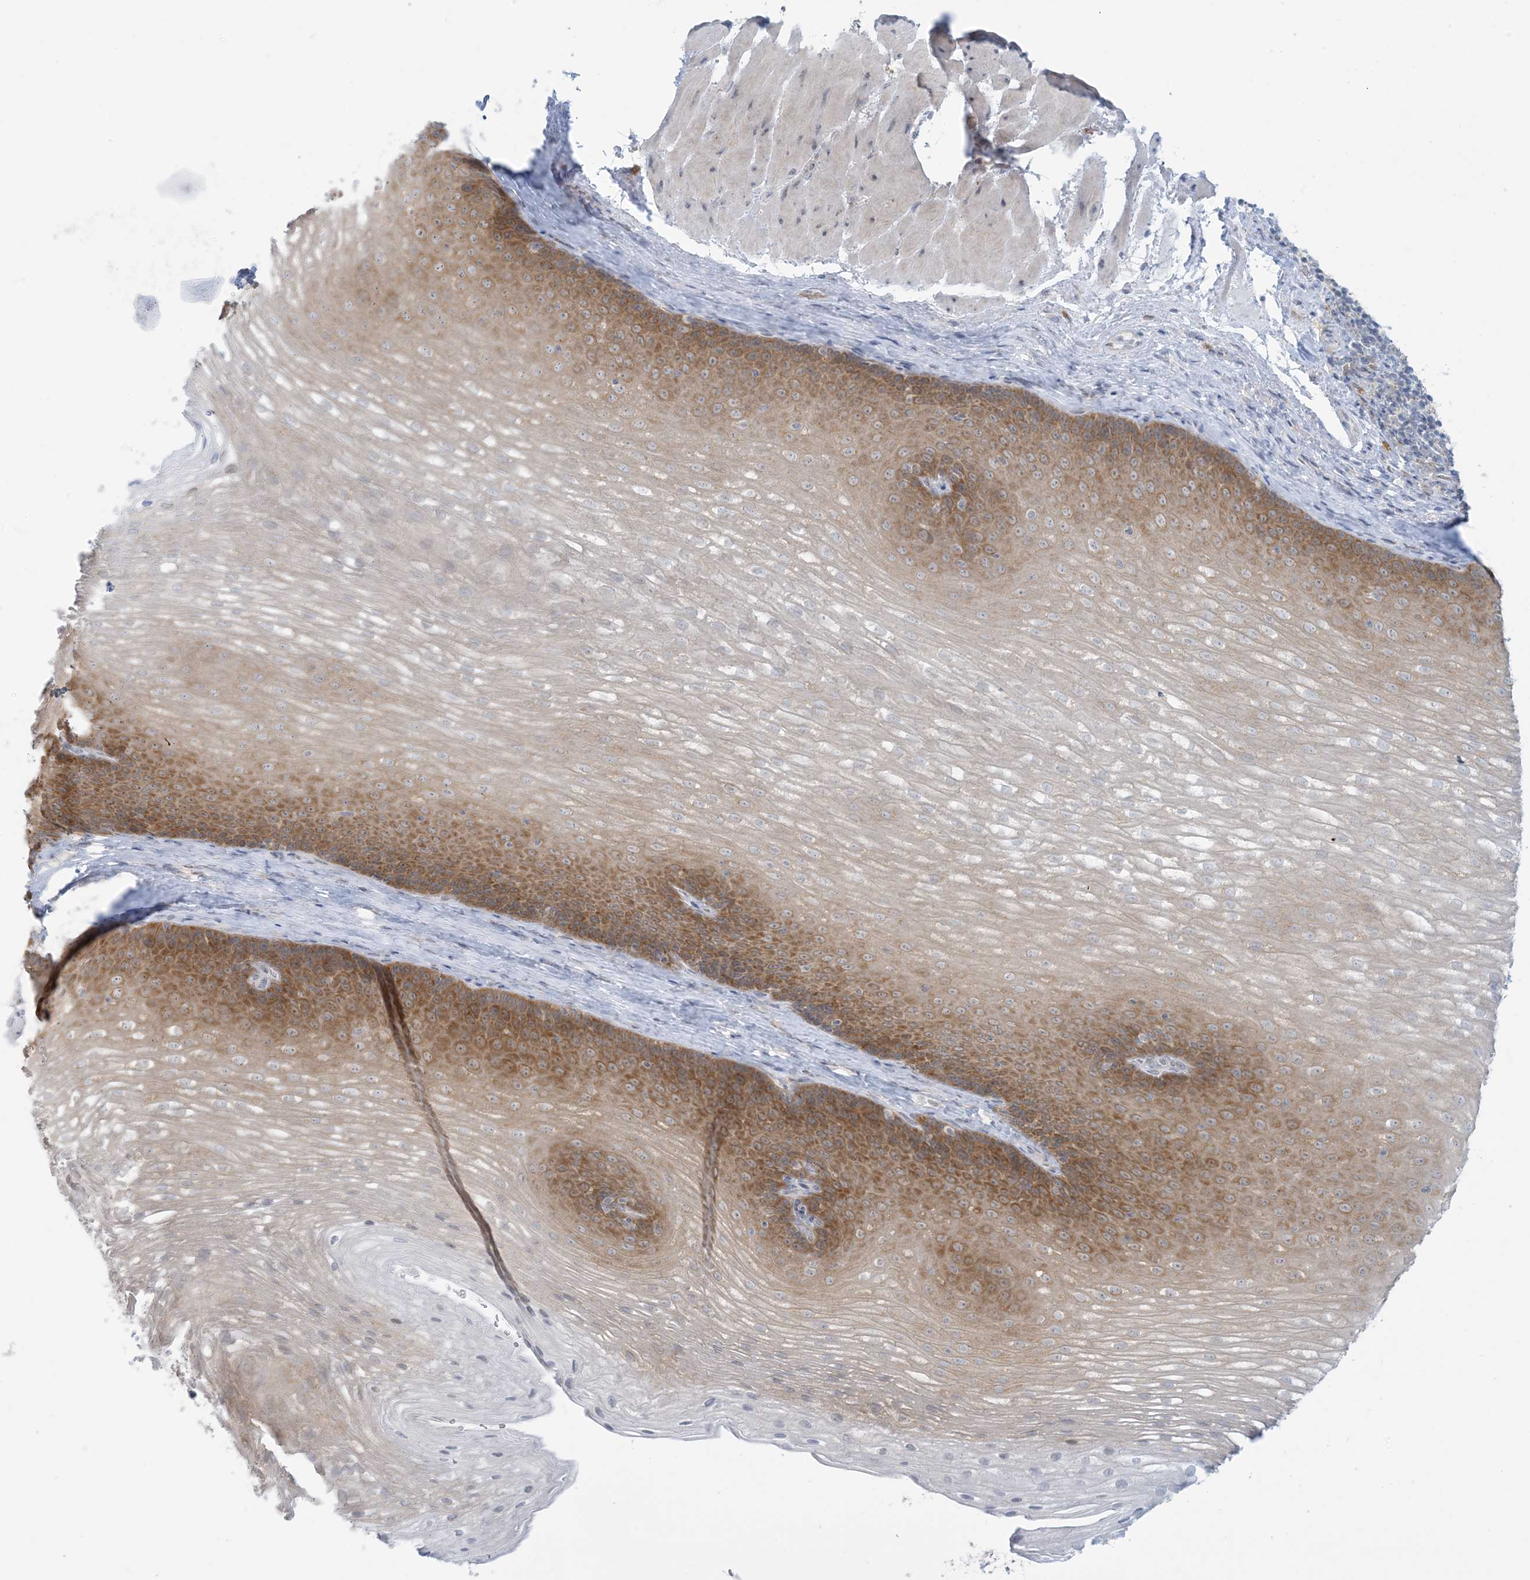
{"staining": {"intensity": "moderate", "quantity": "25%-75%", "location": "cytoplasmic/membranous"}, "tissue": "esophagus", "cell_type": "Squamous epithelial cells", "image_type": "normal", "snomed": [{"axis": "morphology", "description": "Normal tissue, NOS"}, {"axis": "topography", "description": "Esophagus"}], "caption": "Protein positivity by immunohistochemistry (IHC) demonstrates moderate cytoplasmic/membranous expression in about 25%-75% of squamous epithelial cells in benign esophagus.", "gene": "MRPS18A", "patient": {"sex": "female", "age": 66}}